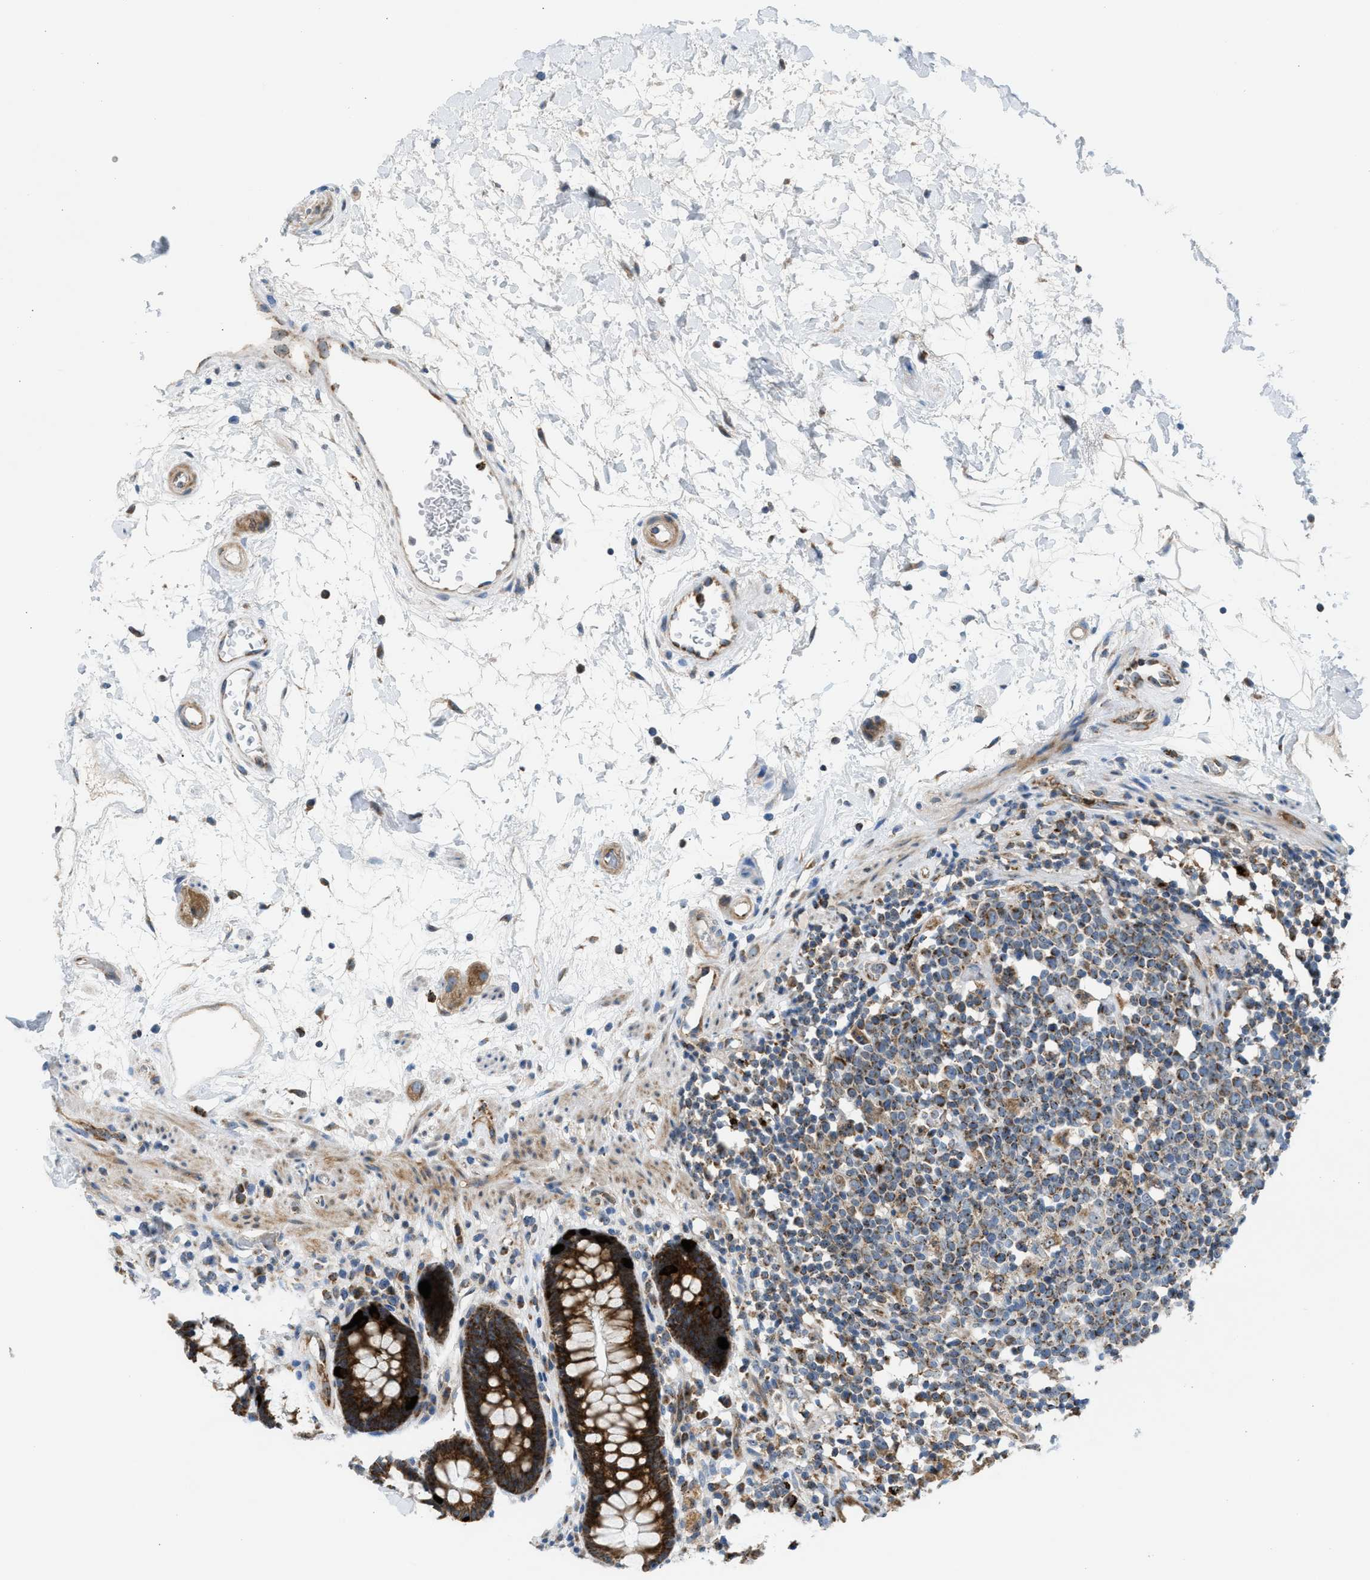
{"staining": {"intensity": "strong", "quantity": ">75%", "location": "cytoplasmic/membranous"}, "tissue": "rectum", "cell_type": "Glandular cells", "image_type": "normal", "snomed": [{"axis": "morphology", "description": "Normal tissue, NOS"}, {"axis": "topography", "description": "Rectum"}], "caption": "This image shows benign rectum stained with immunohistochemistry to label a protein in brown. The cytoplasmic/membranous of glandular cells show strong positivity for the protein. Nuclei are counter-stained blue.", "gene": "TPH1", "patient": {"sex": "male", "age": 64}}